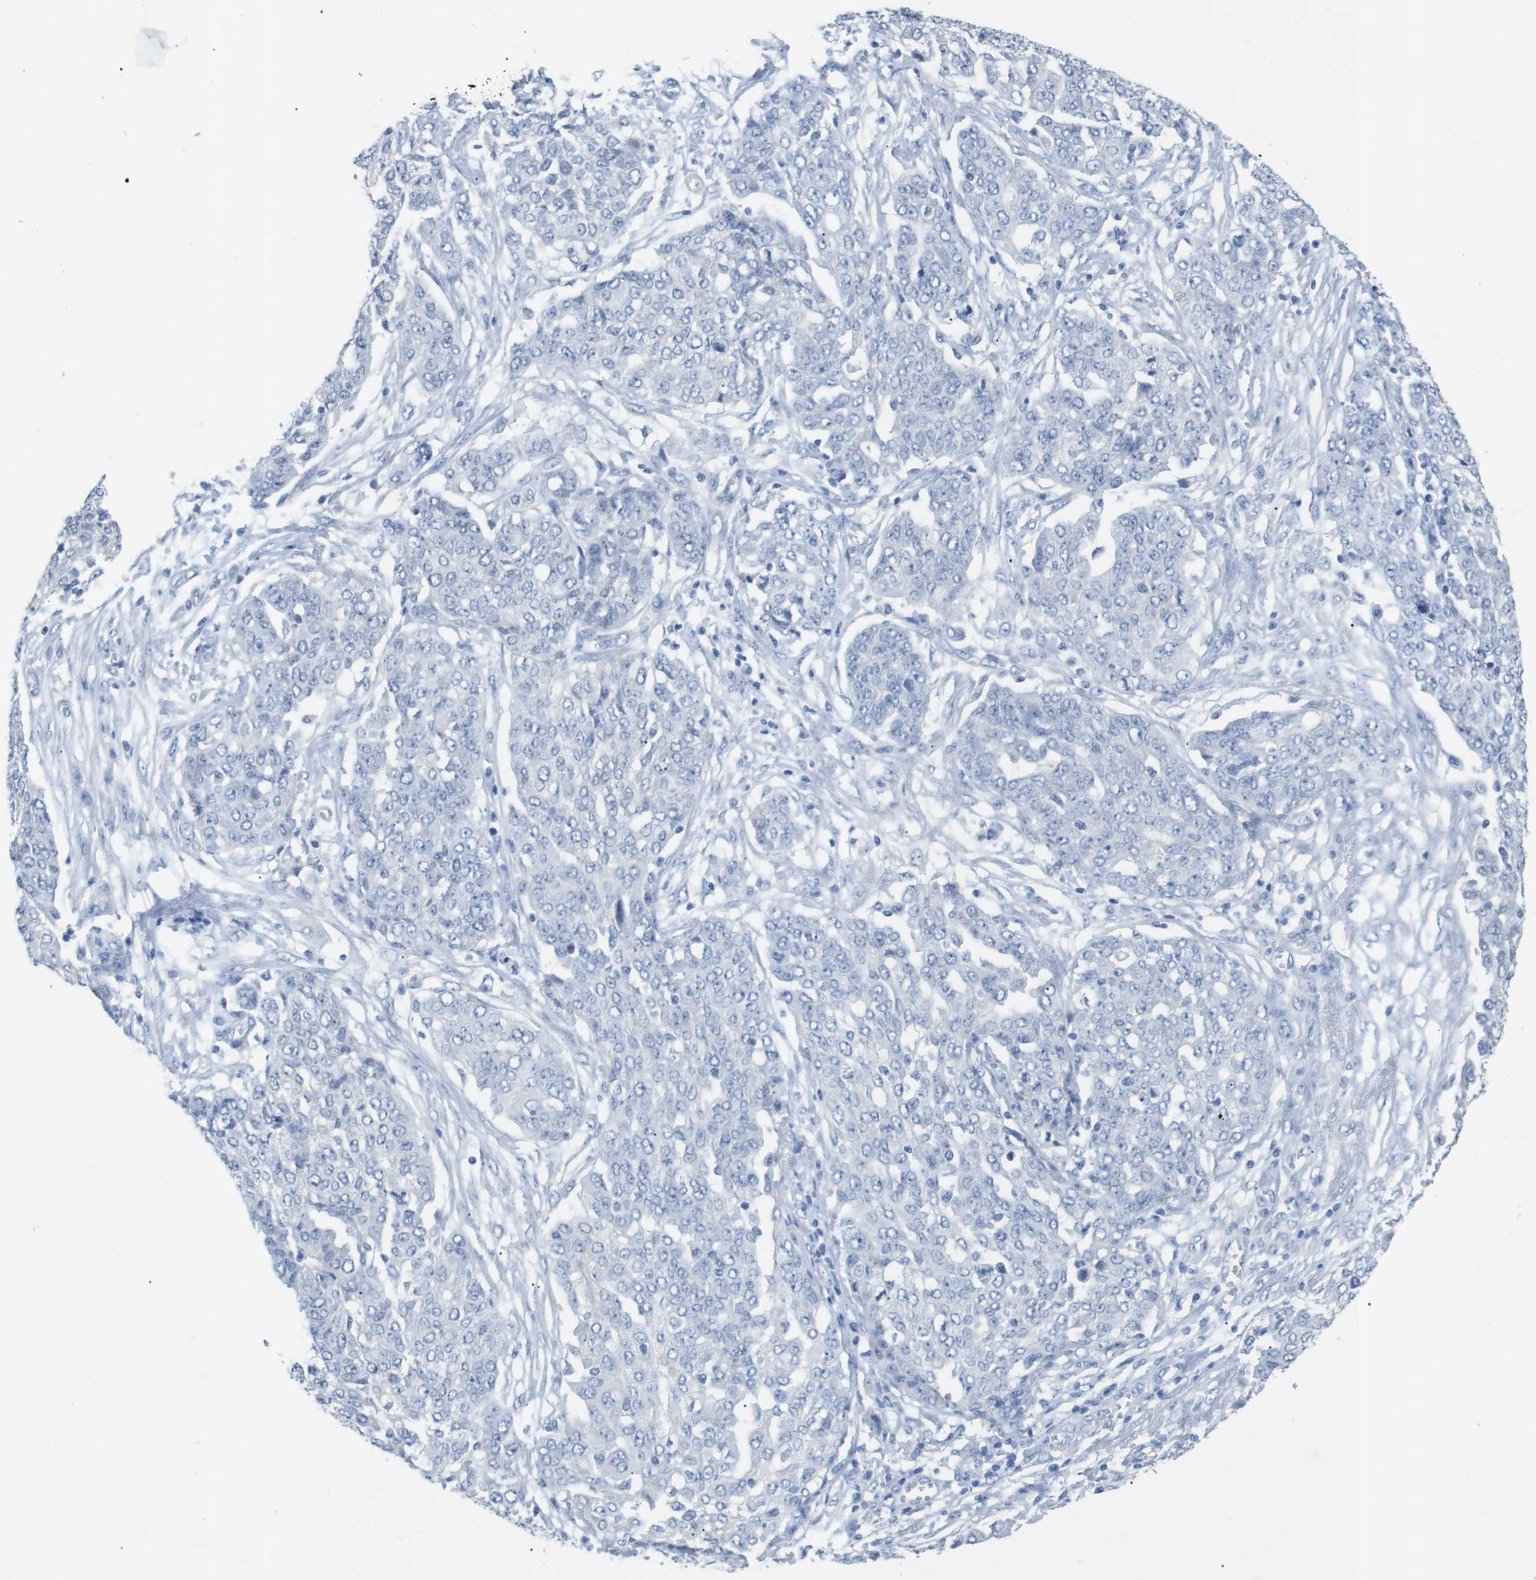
{"staining": {"intensity": "negative", "quantity": "none", "location": "none"}, "tissue": "ovarian cancer", "cell_type": "Tumor cells", "image_type": "cancer", "snomed": [{"axis": "morphology", "description": "Cystadenocarcinoma, serous, NOS"}, {"axis": "topography", "description": "Soft tissue"}, {"axis": "topography", "description": "Ovary"}], "caption": "Tumor cells are negative for brown protein staining in serous cystadenocarcinoma (ovarian).", "gene": "SALL4", "patient": {"sex": "female", "age": 57}}